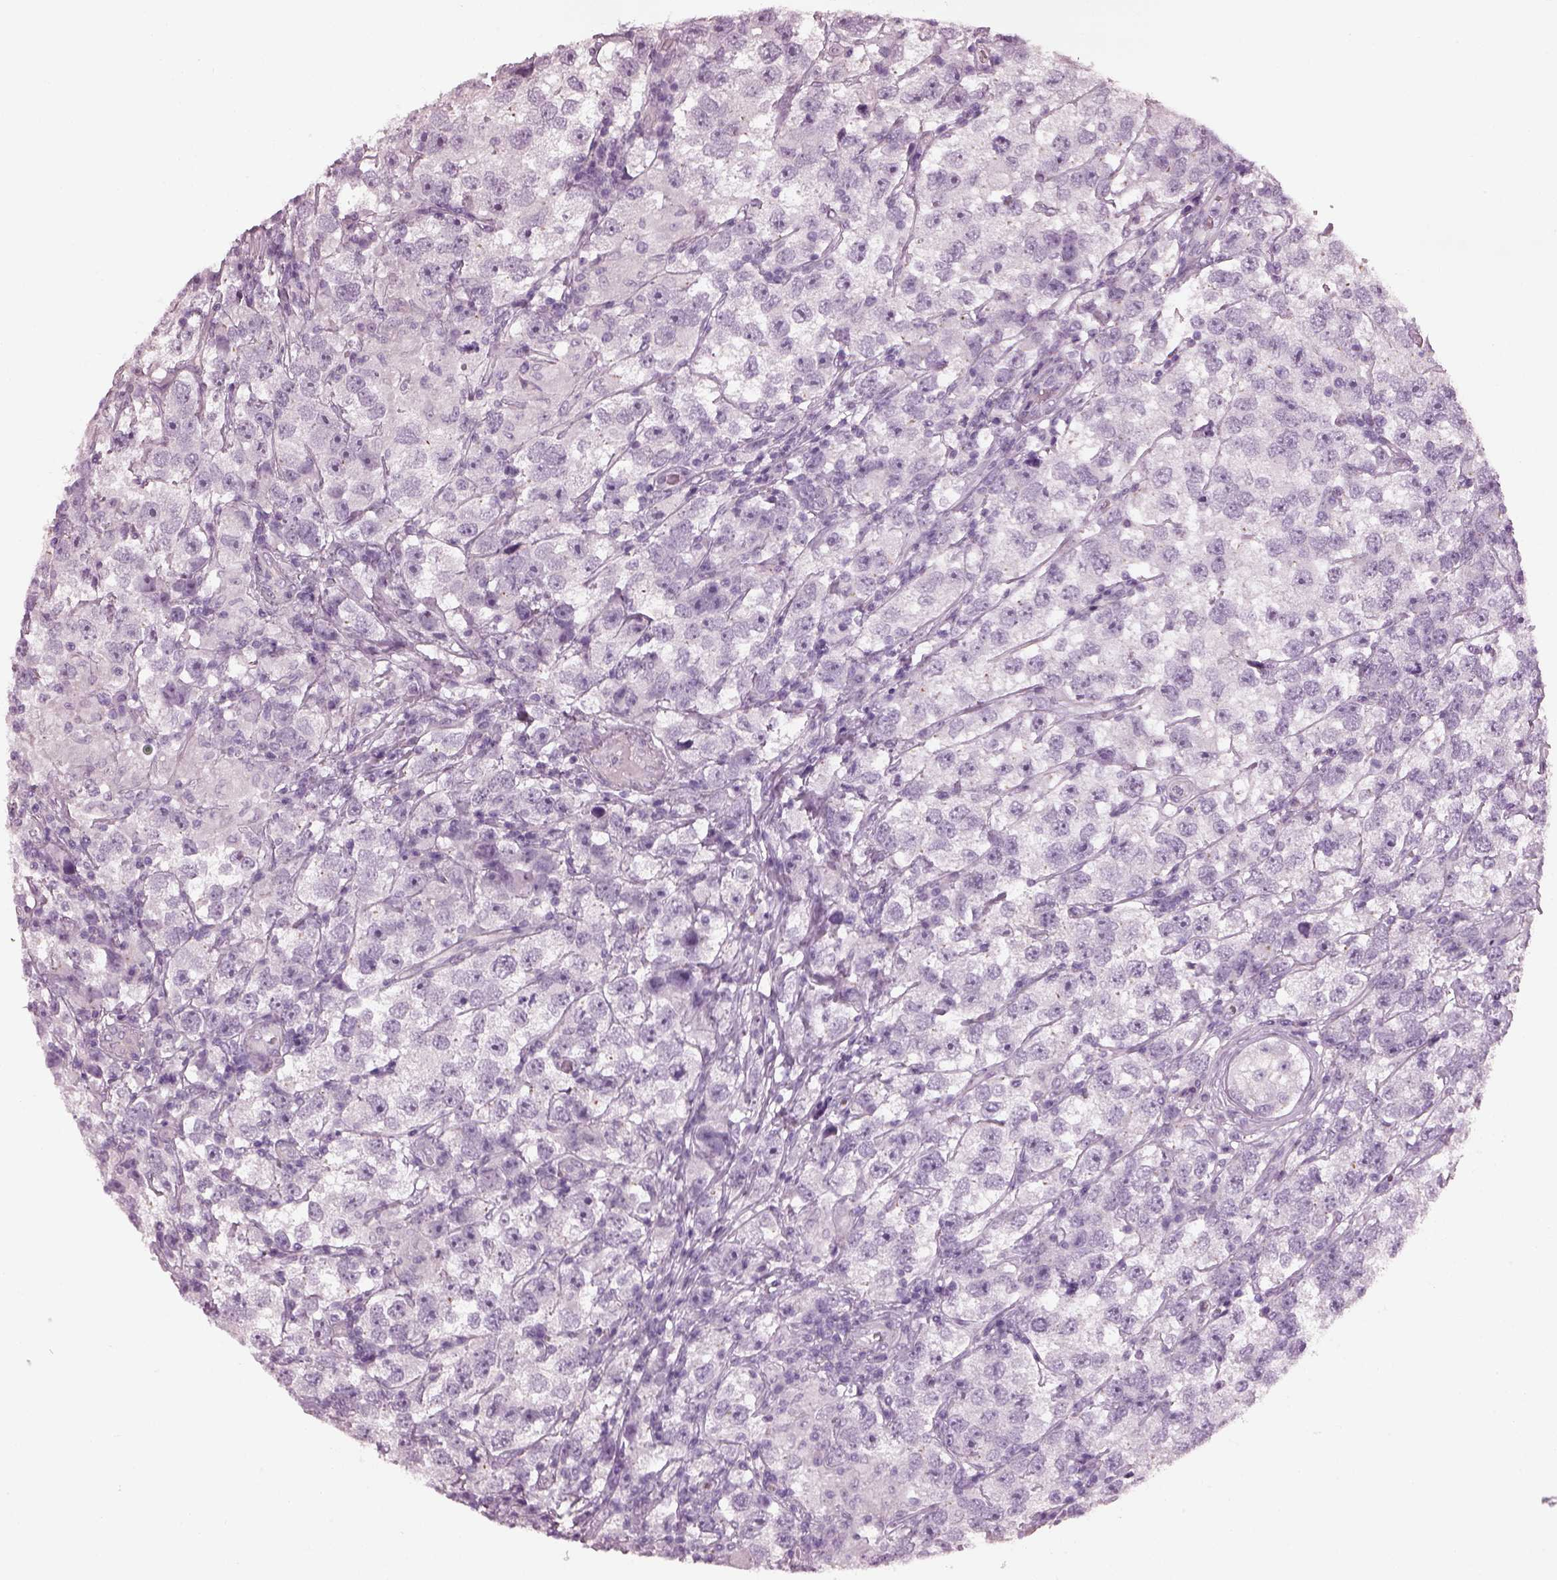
{"staining": {"intensity": "negative", "quantity": "none", "location": "none"}, "tissue": "testis cancer", "cell_type": "Tumor cells", "image_type": "cancer", "snomed": [{"axis": "morphology", "description": "Seminoma, NOS"}, {"axis": "topography", "description": "Testis"}], "caption": "Tumor cells show no significant expression in testis seminoma.", "gene": "PDC", "patient": {"sex": "male", "age": 26}}